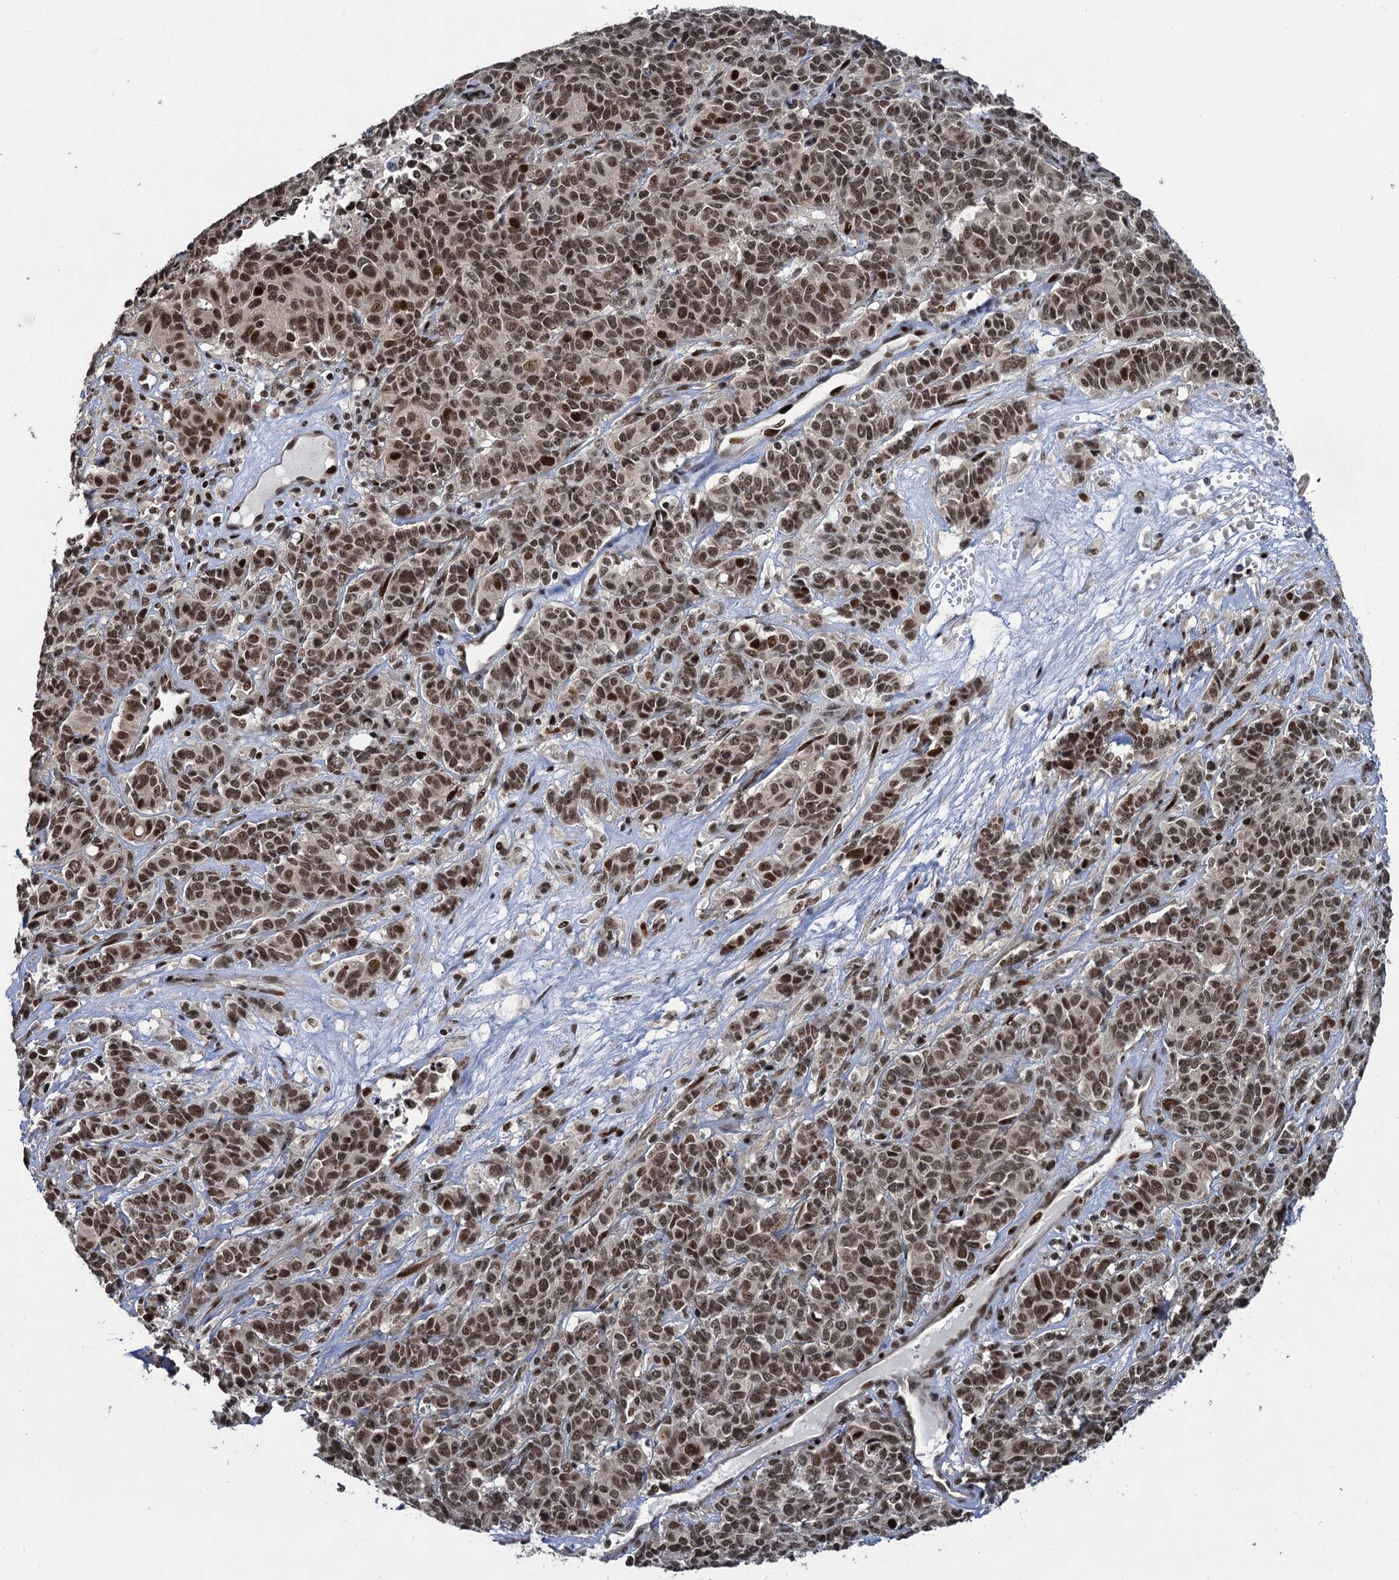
{"staining": {"intensity": "moderate", "quantity": ">75%", "location": "nuclear"}, "tissue": "cervical cancer", "cell_type": "Tumor cells", "image_type": "cancer", "snomed": [{"axis": "morphology", "description": "Squamous cell carcinoma, NOS"}, {"axis": "topography", "description": "Cervix"}], "caption": "The image demonstrates immunohistochemical staining of cervical squamous cell carcinoma. There is moderate nuclear expression is identified in approximately >75% of tumor cells.", "gene": "ZNF169", "patient": {"sex": "female", "age": 60}}